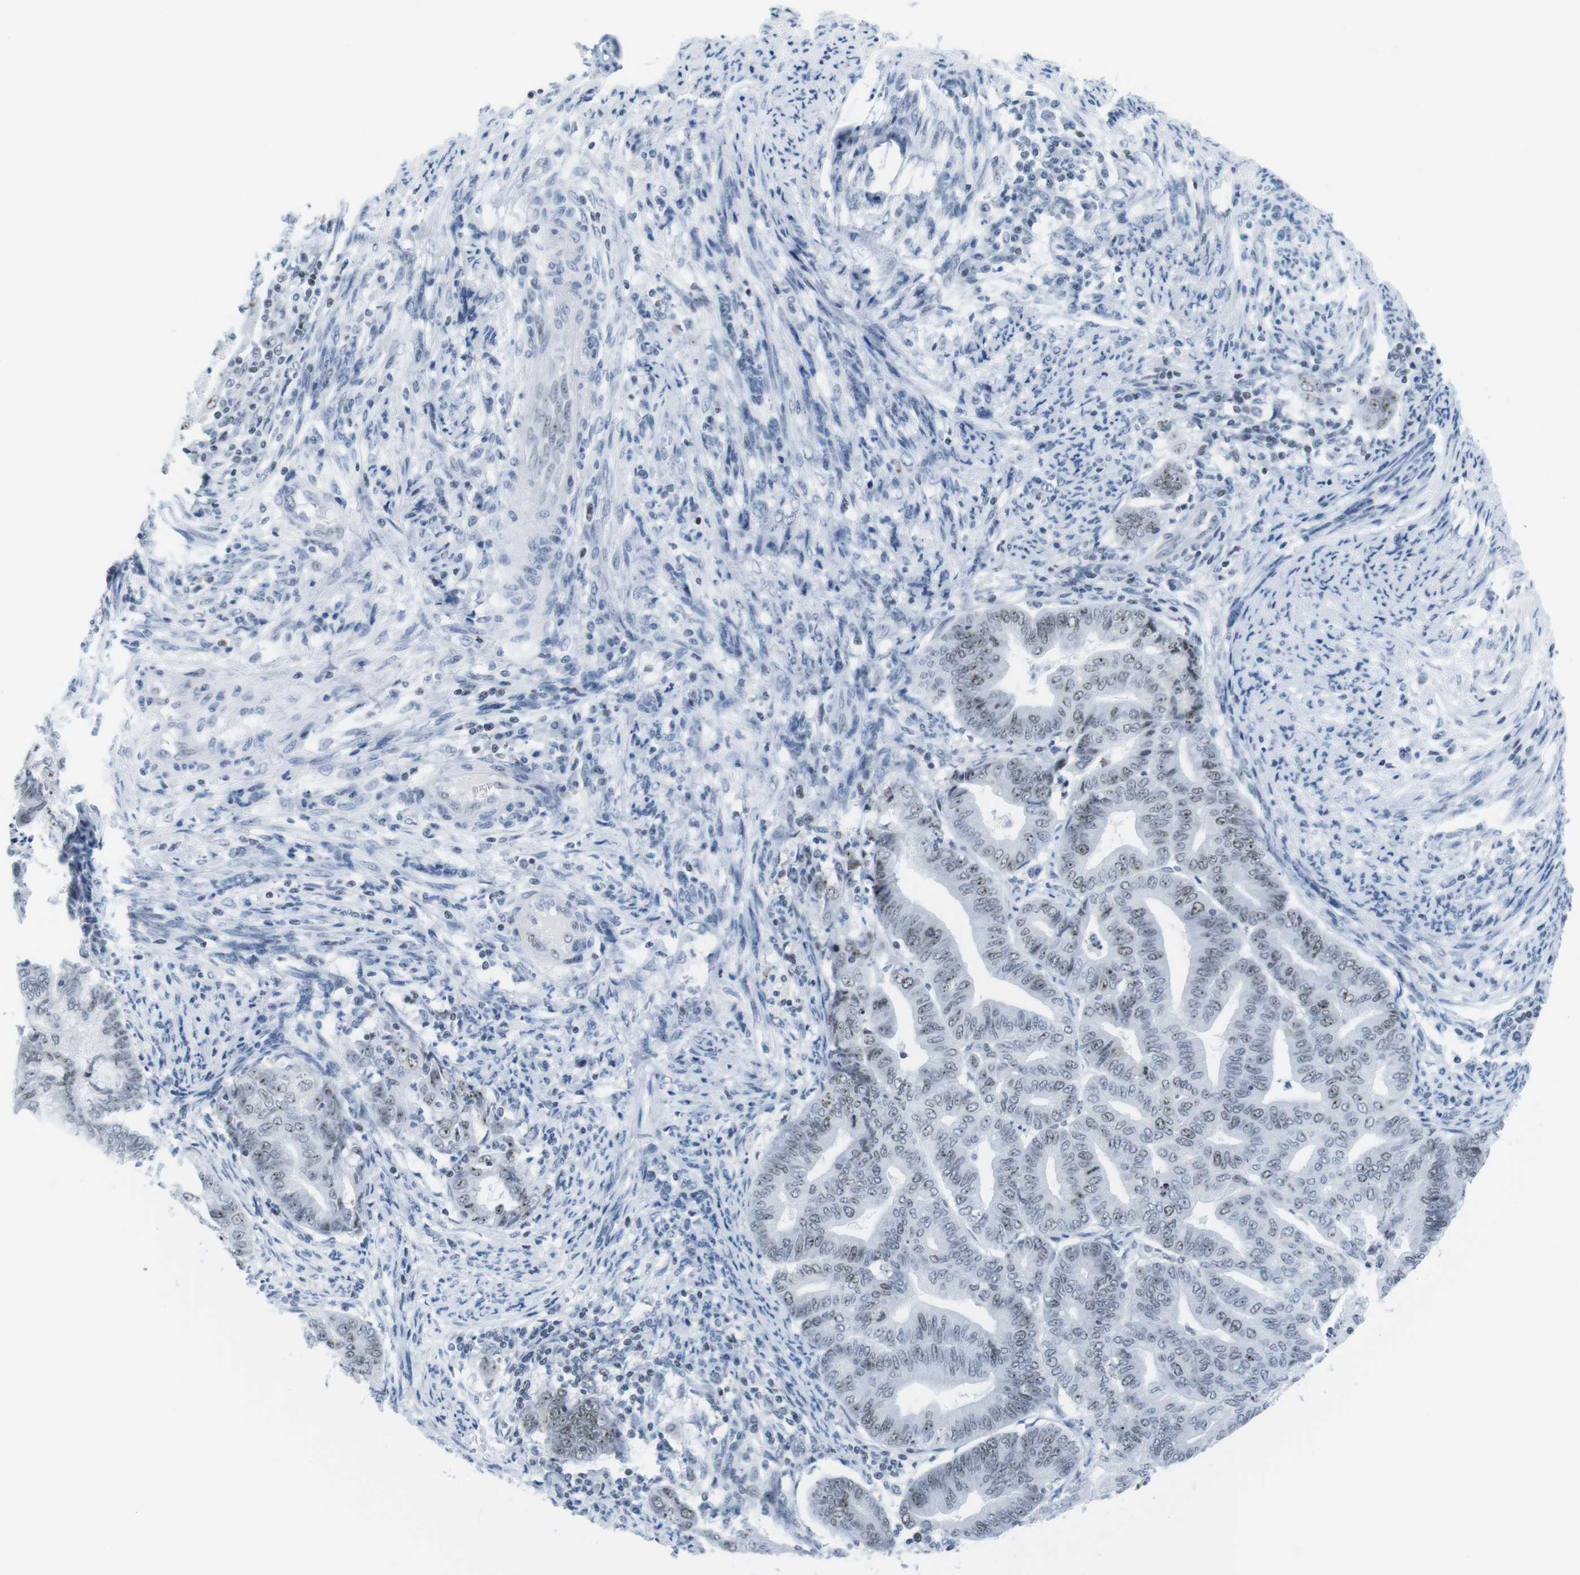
{"staining": {"intensity": "weak", "quantity": "25%-75%", "location": "nuclear"}, "tissue": "endometrial cancer", "cell_type": "Tumor cells", "image_type": "cancer", "snomed": [{"axis": "morphology", "description": "Adenocarcinoma, NOS"}, {"axis": "topography", "description": "Endometrium"}], "caption": "Immunohistochemical staining of human endometrial cancer demonstrates low levels of weak nuclear protein expression in about 25%-75% of tumor cells.", "gene": "NIFK", "patient": {"sex": "female", "age": 79}}